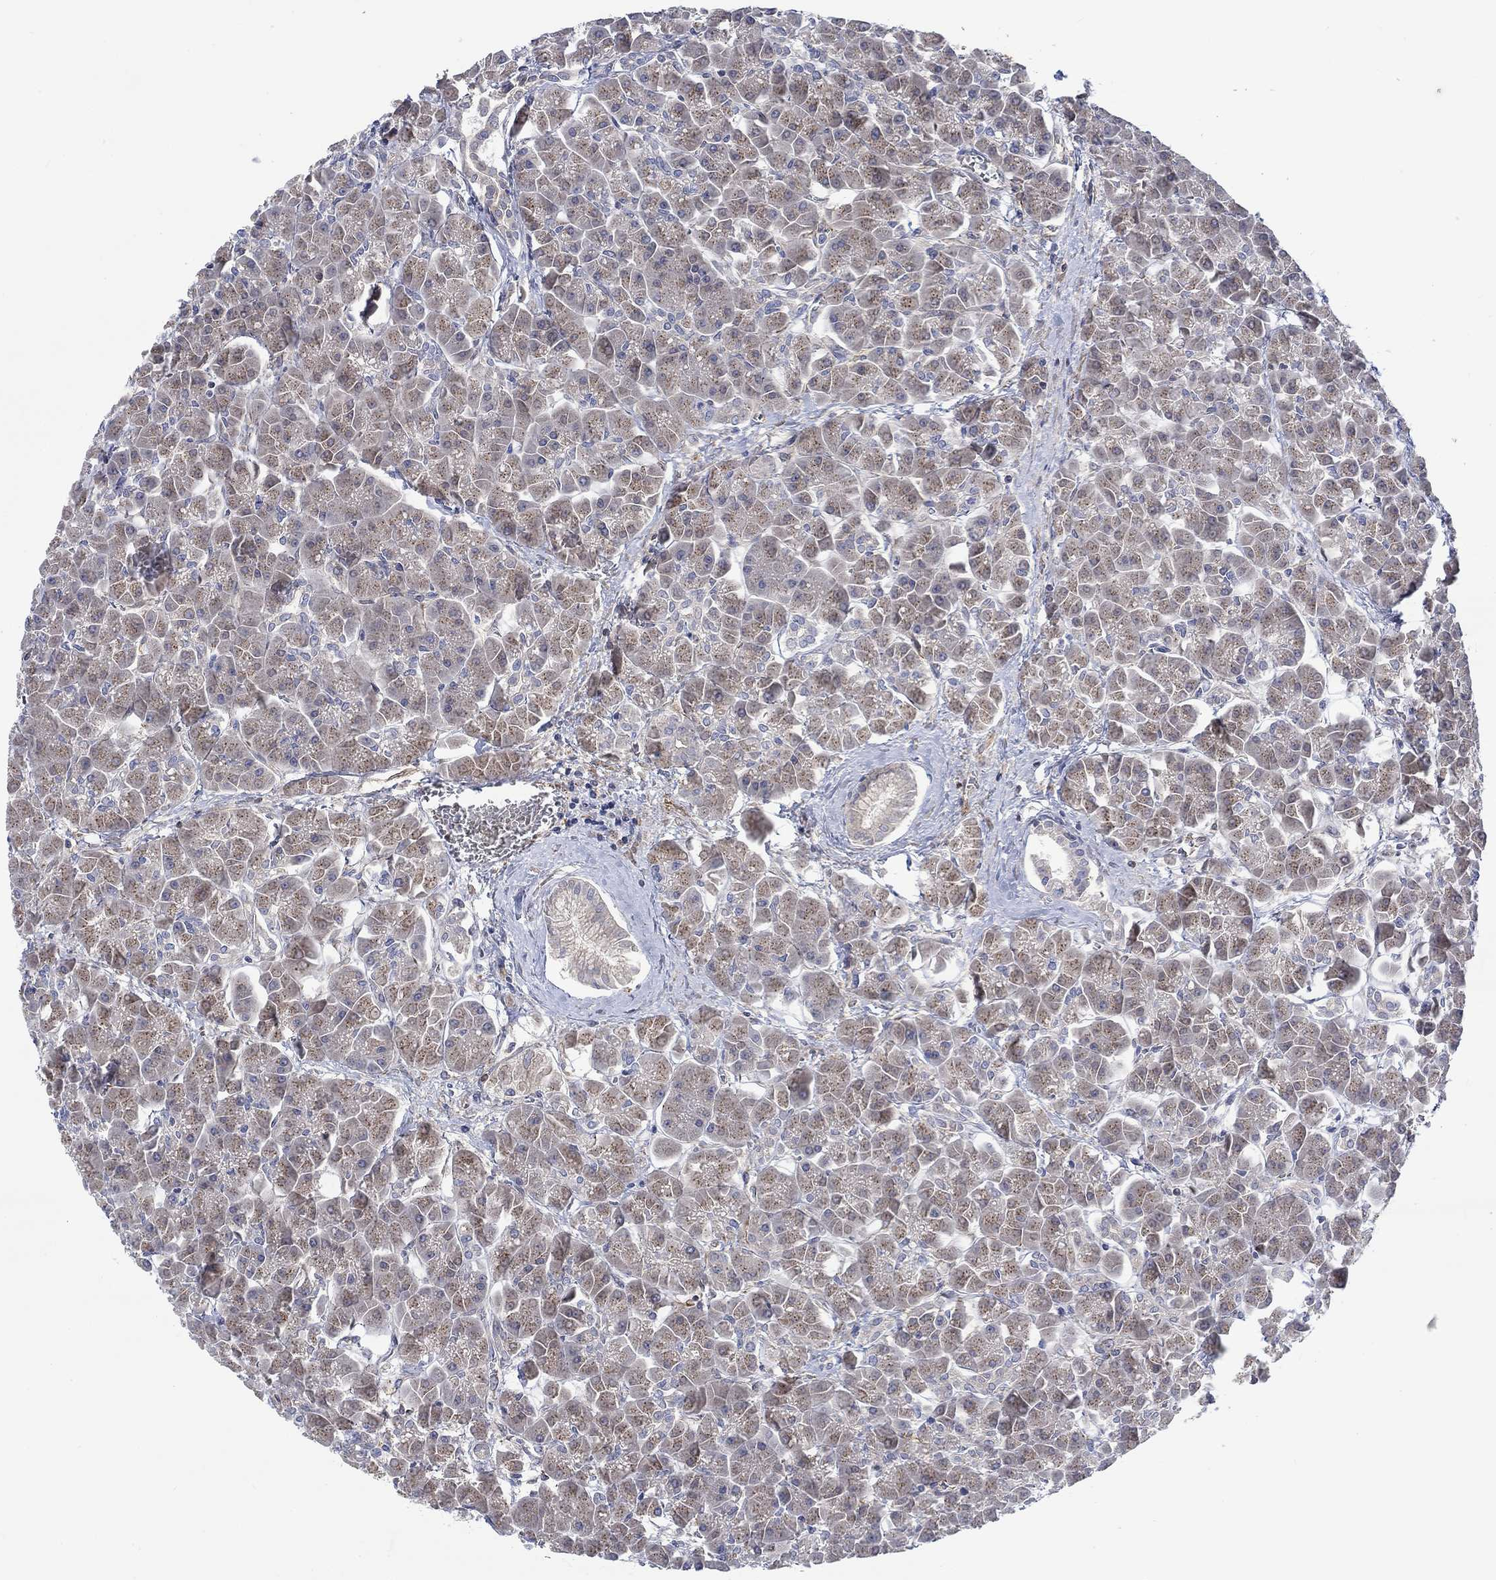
{"staining": {"intensity": "strong", "quantity": "25%-75%", "location": "cytoplasmic/membranous"}, "tissue": "pancreas", "cell_type": "Exocrine glandular cells", "image_type": "normal", "snomed": [{"axis": "morphology", "description": "Normal tissue, NOS"}, {"axis": "topography", "description": "Pancreas"}], "caption": "A histopathology image showing strong cytoplasmic/membranous positivity in about 25%-75% of exocrine glandular cells in unremarkable pancreas, as visualized by brown immunohistochemical staining.", "gene": "CAMK1D", "patient": {"sex": "male", "age": 70}}